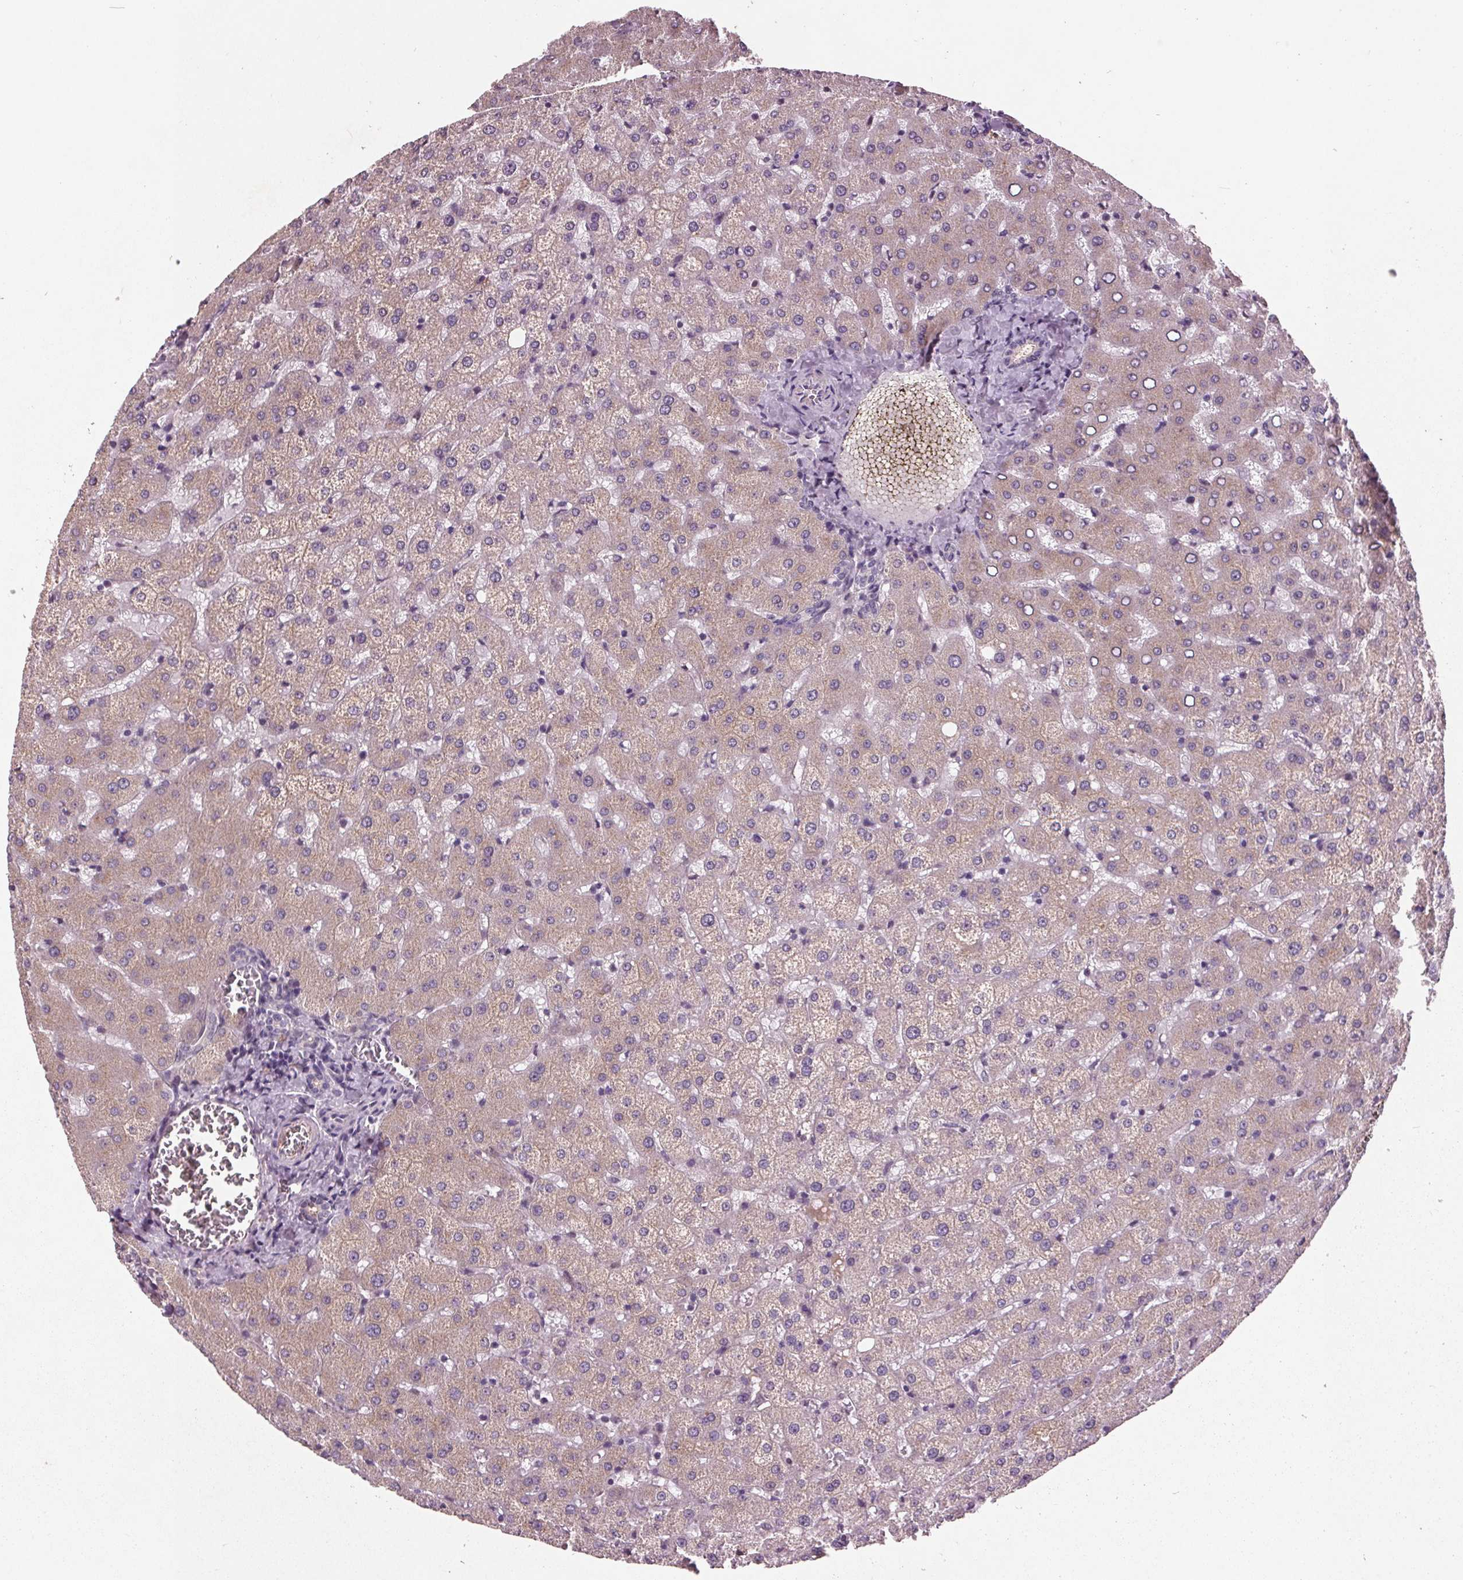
{"staining": {"intensity": "negative", "quantity": "none", "location": "none"}, "tissue": "liver", "cell_type": "Cholangiocytes", "image_type": "normal", "snomed": [{"axis": "morphology", "description": "Normal tissue, NOS"}, {"axis": "topography", "description": "Liver"}], "caption": "This micrograph is of unremarkable liver stained with immunohistochemistry to label a protein in brown with the nuclei are counter-stained blue. There is no expression in cholangiocytes. The staining was performed using DAB to visualize the protein expression in brown, while the nuclei were stained in blue with hematoxylin (Magnification: 20x).", "gene": "C6", "patient": {"sex": "female", "age": 50}}